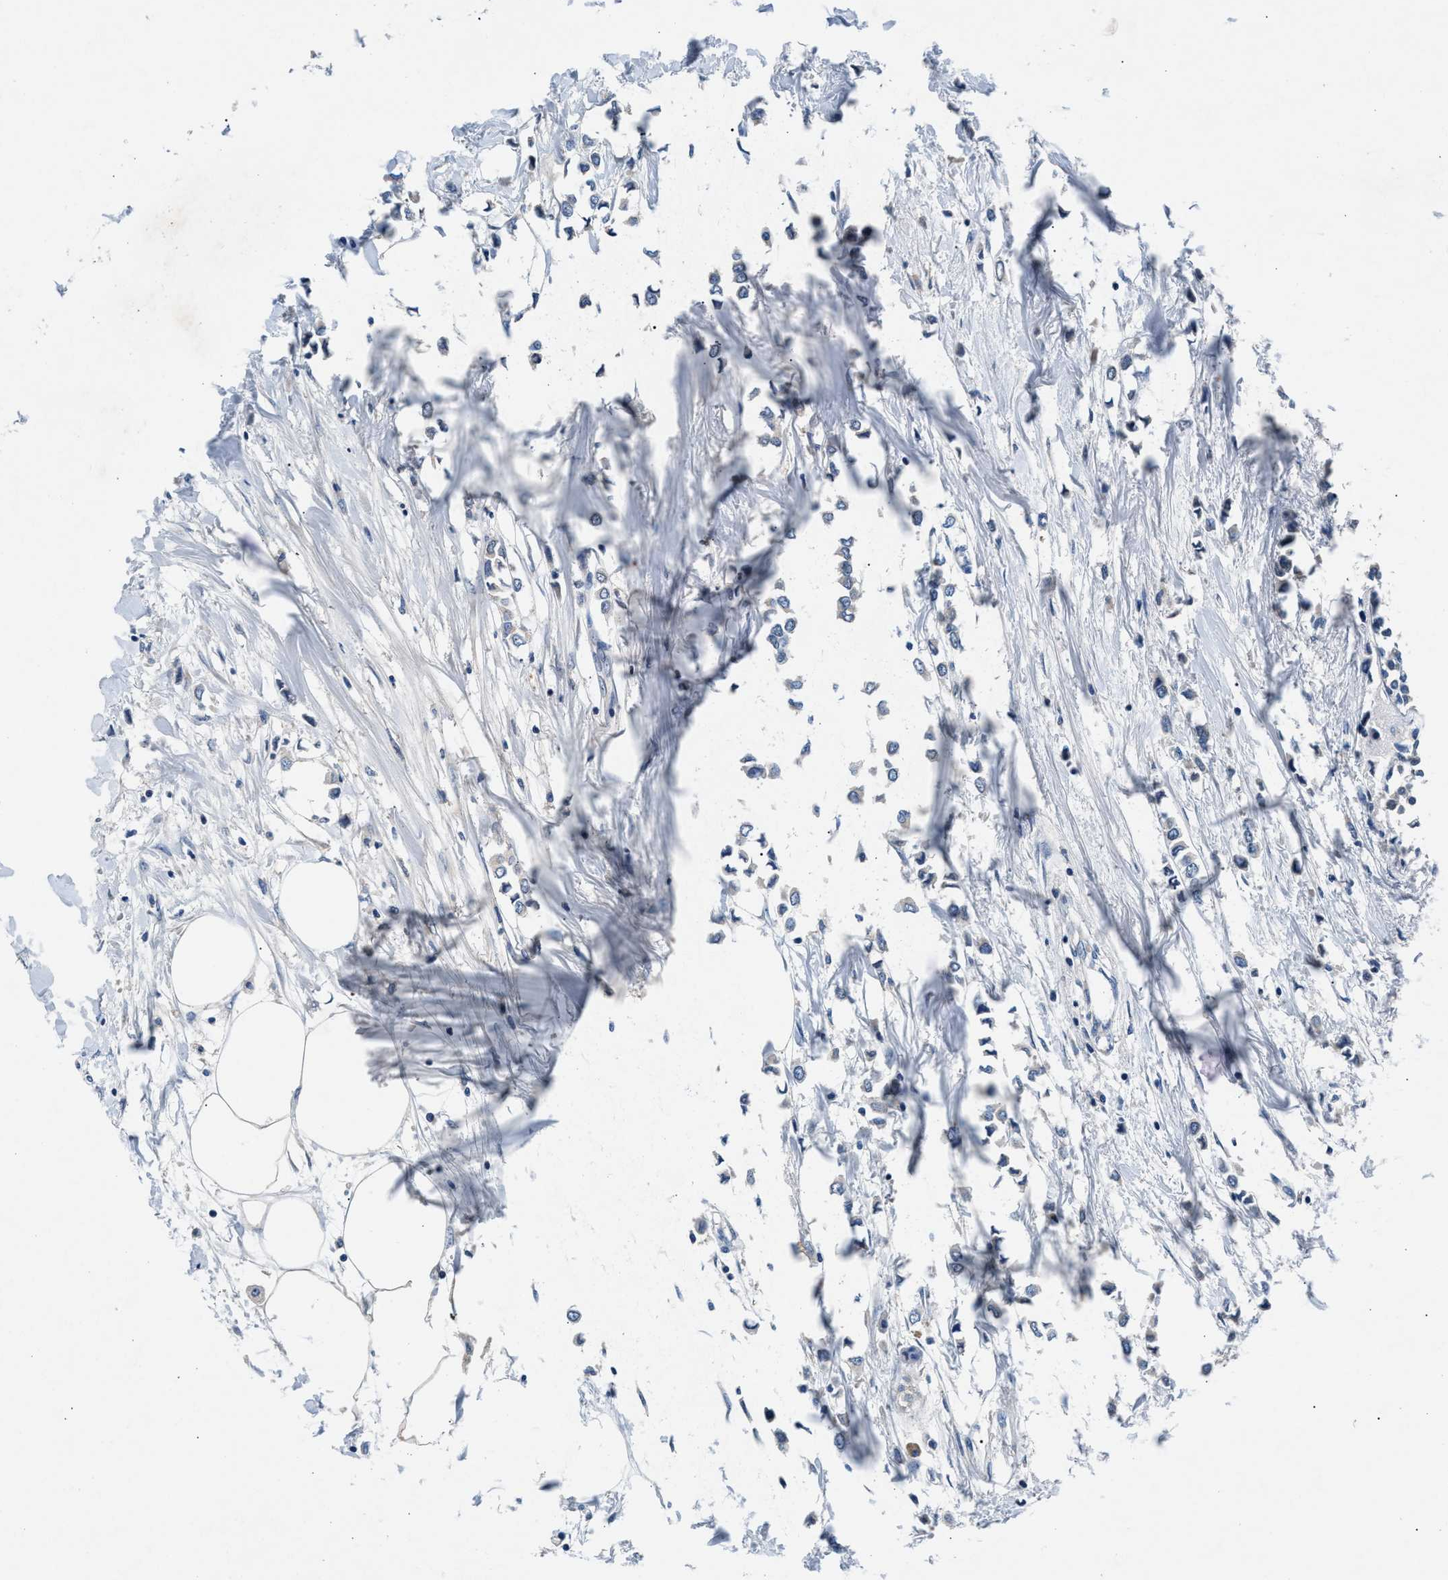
{"staining": {"intensity": "negative", "quantity": "none", "location": "none"}, "tissue": "breast cancer", "cell_type": "Tumor cells", "image_type": "cancer", "snomed": [{"axis": "morphology", "description": "Lobular carcinoma"}, {"axis": "topography", "description": "Breast"}], "caption": "An IHC histopathology image of breast cancer is shown. There is no staining in tumor cells of breast cancer. (Immunohistochemistry (ihc), brightfield microscopy, high magnification).", "gene": "DENND6B", "patient": {"sex": "female", "age": 51}}